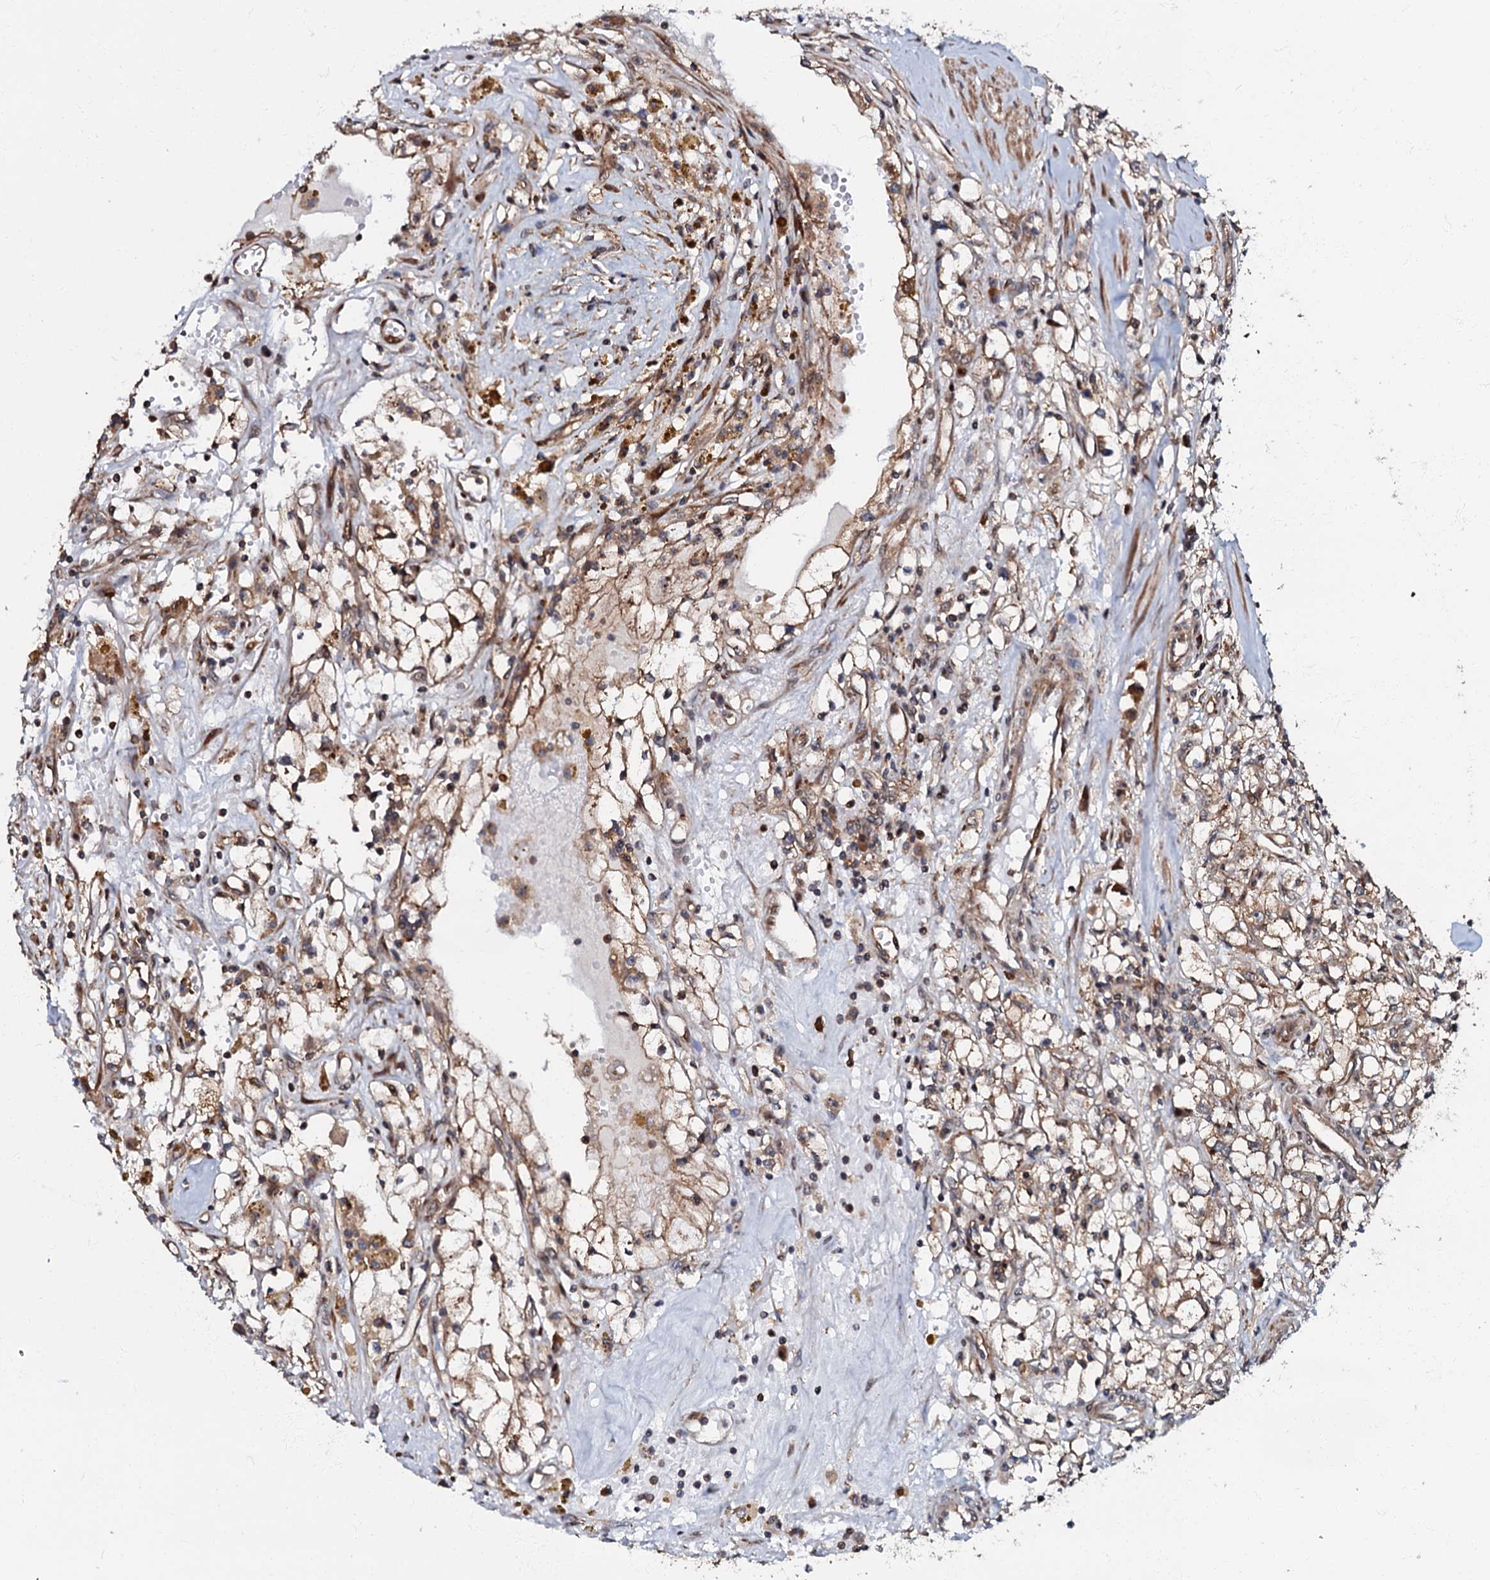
{"staining": {"intensity": "moderate", "quantity": ">75%", "location": "cytoplasmic/membranous"}, "tissue": "renal cancer", "cell_type": "Tumor cells", "image_type": "cancer", "snomed": [{"axis": "morphology", "description": "Adenocarcinoma, NOS"}, {"axis": "topography", "description": "Kidney"}], "caption": "IHC micrograph of neoplastic tissue: human renal adenocarcinoma stained using IHC exhibits medium levels of moderate protein expression localized specifically in the cytoplasmic/membranous of tumor cells, appearing as a cytoplasmic/membranous brown color.", "gene": "OSBP", "patient": {"sex": "male", "age": 56}}